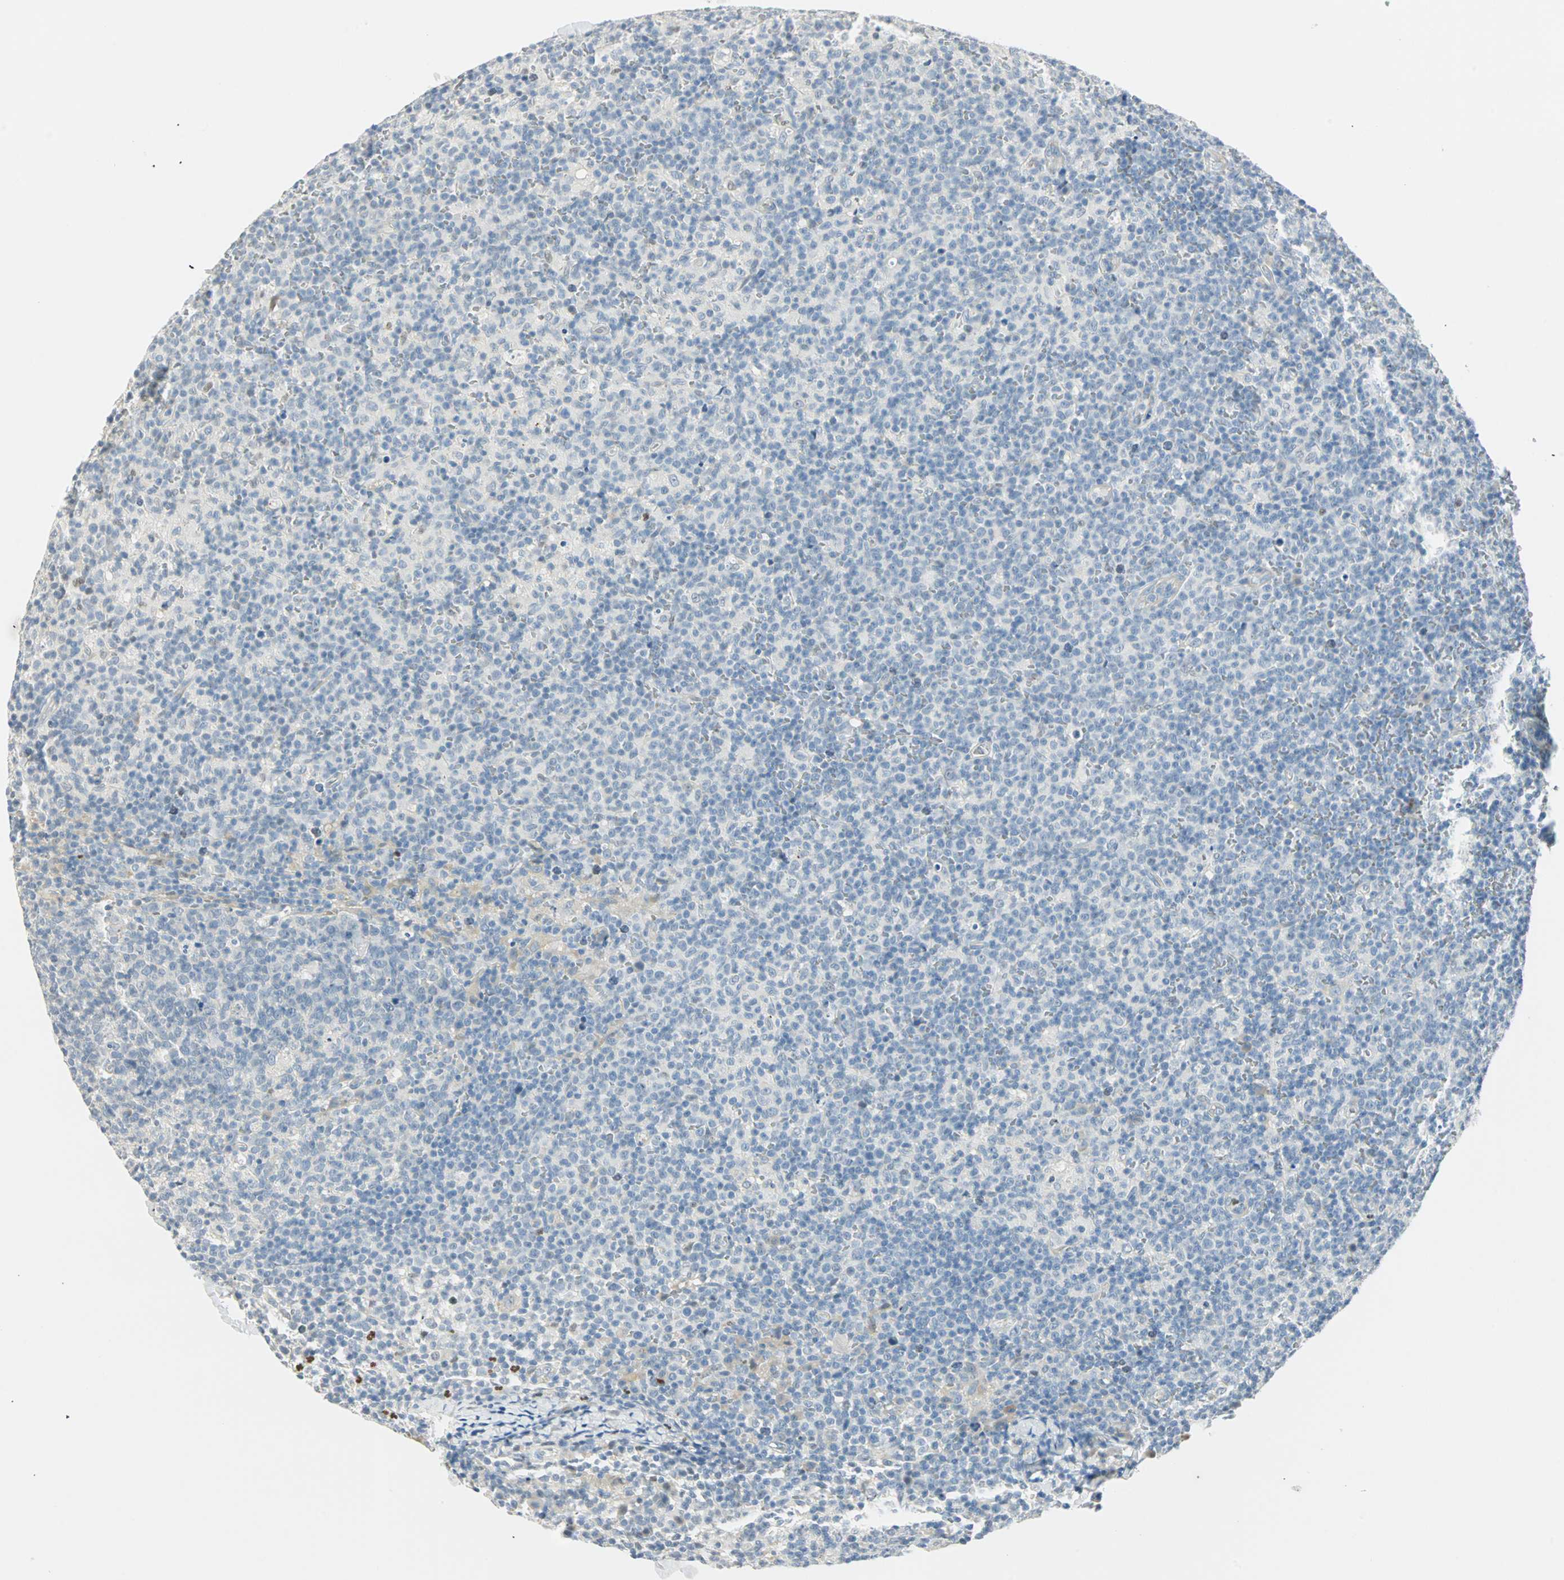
{"staining": {"intensity": "negative", "quantity": "none", "location": "none"}, "tissue": "lymph node", "cell_type": "Germinal center cells", "image_type": "normal", "snomed": [{"axis": "morphology", "description": "Normal tissue, NOS"}, {"axis": "morphology", "description": "Inflammation, NOS"}, {"axis": "topography", "description": "Lymph node"}], "caption": "There is no significant staining in germinal center cells of lymph node. (DAB IHC visualized using brightfield microscopy, high magnification).", "gene": "MLLT10", "patient": {"sex": "male", "age": 55}}